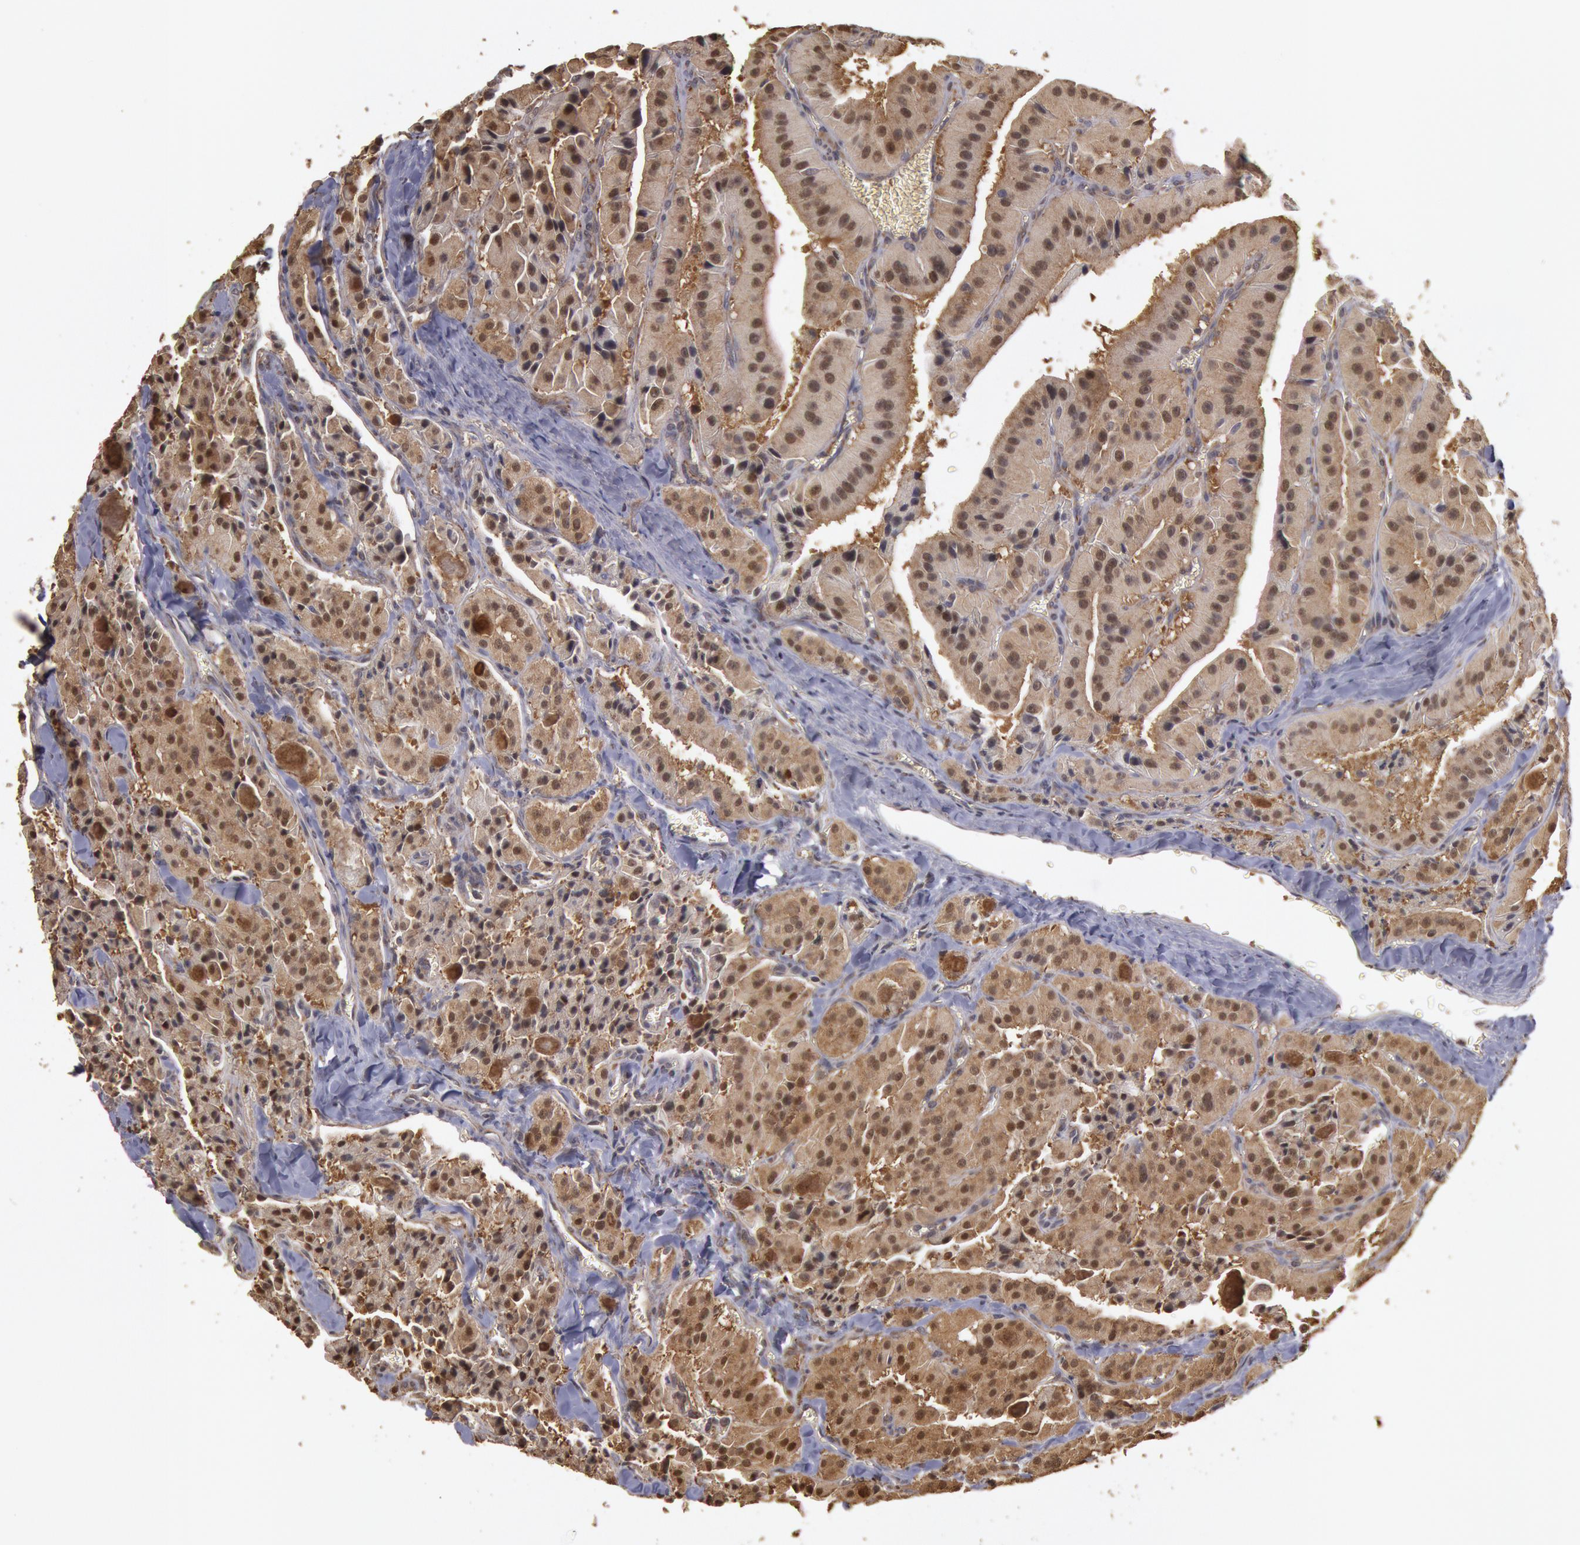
{"staining": {"intensity": "moderate", "quantity": ">75%", "location": "cytoplasmic/membranous,nuclear"}, "tissue": "thyroid cancer", "cell_type": "Tumor cells", "image_type": "cancer", "snomed": [{"axis": "morphology", "description": "Carcinoma, NOS"}, {"axis": "topography", "description": "Thyroid gland"}], "caption": "Carcinoma (thyroid) stained with immunohistochemistry displays moderate cytoplasmic/membranous and nuclear positivity in about >75% of tumor cells.", "gene": "USP14", "patient": {"sex": "male", "age": 76}}